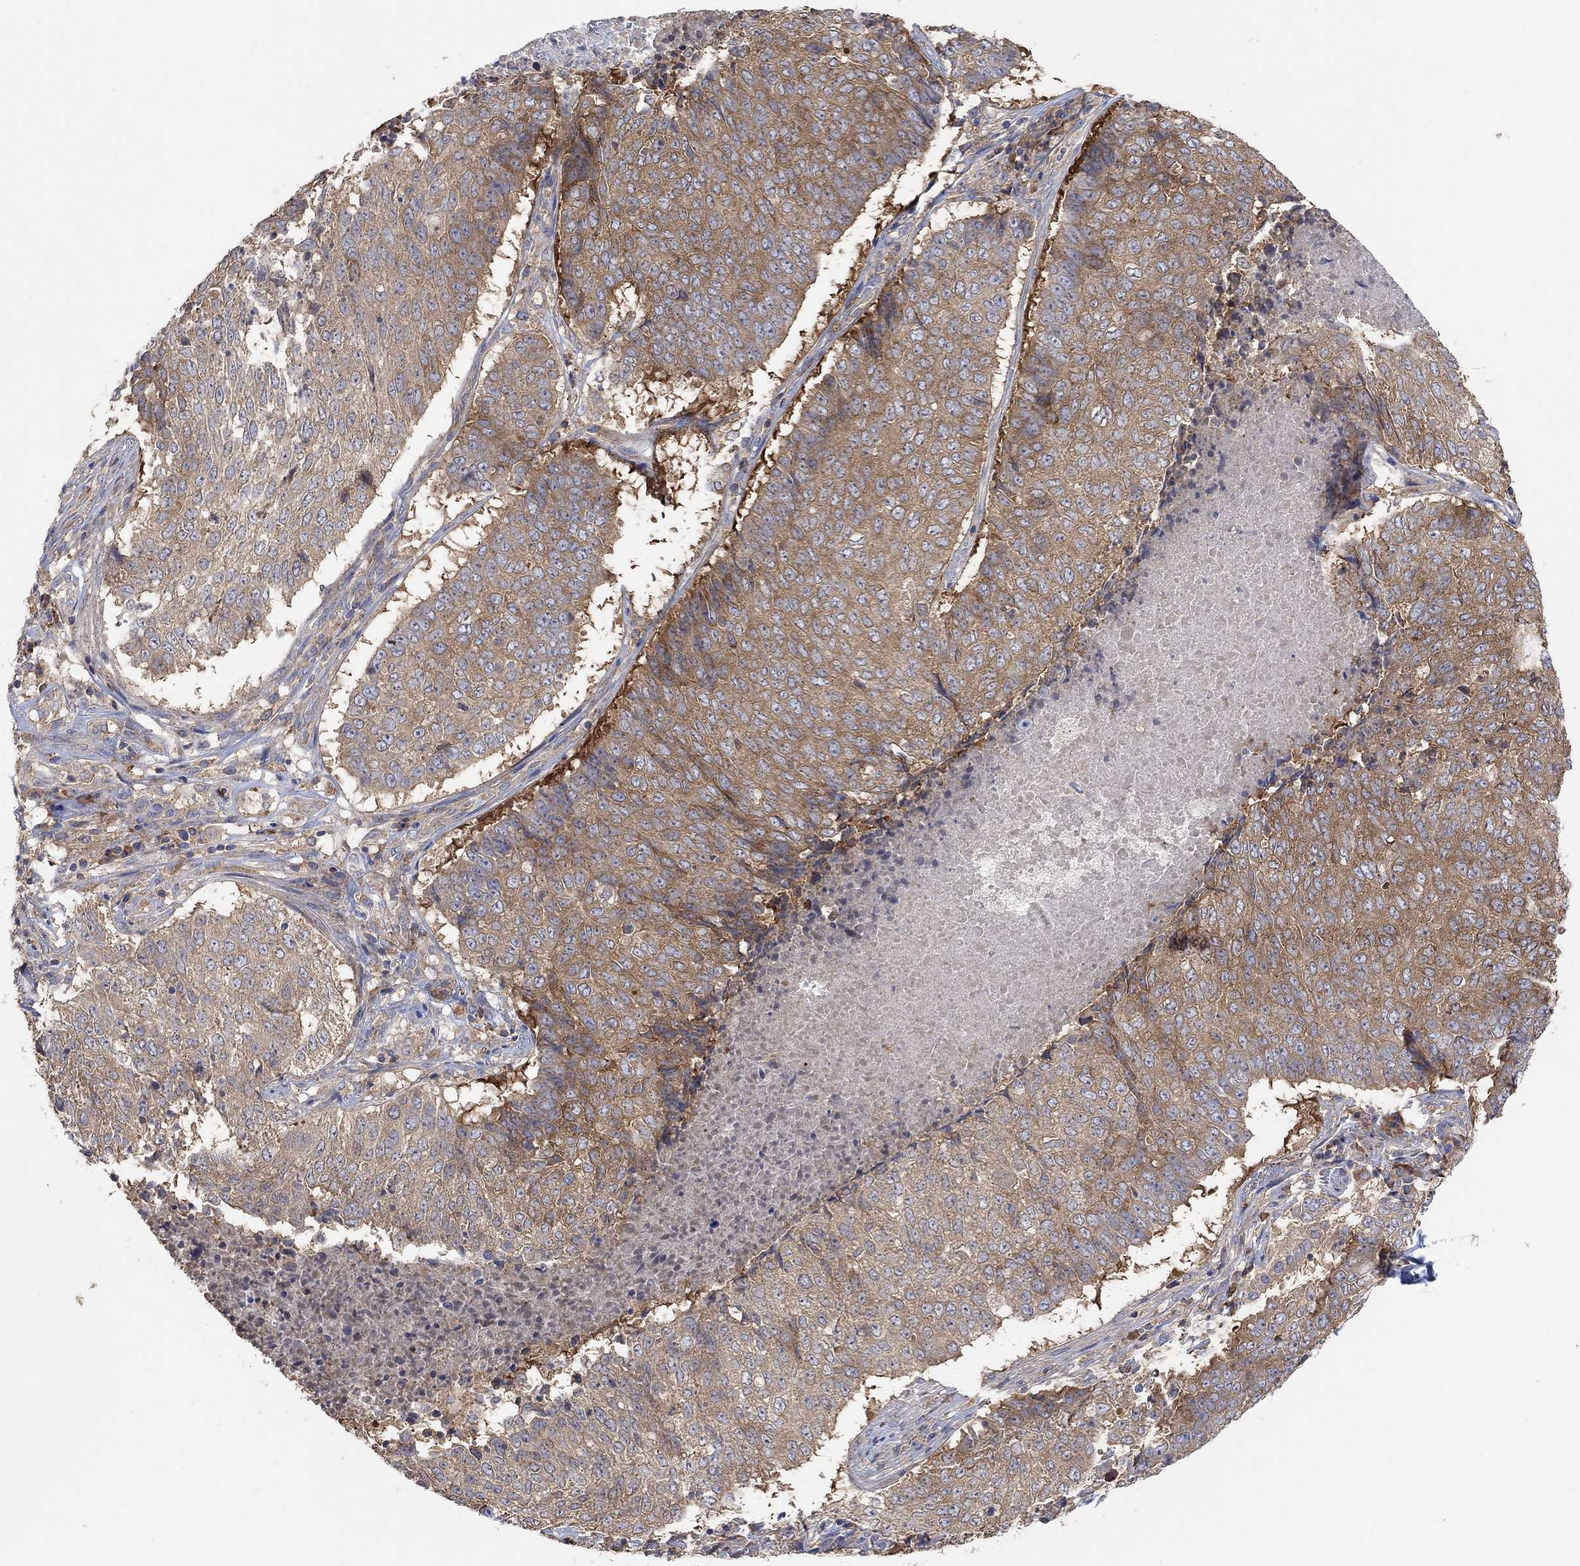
{"staining": {"intensity": "weak", "quantity": ">75%", "location": "cytoplasmic/membranous"}, "tissue": "lung cancer", "cell_type": "Tumor cells", "image_type": "cancer", "snomed": [{"axis": "morphology", "description": "Squamous cell carcinoma, NOS"}, {"axis": "topography", "description": "Lung"}], "caption": "Human lung cancer (squamous cell carcinoma) stained with a brown dye demonstrates weak cytoplasmic/membranous positive positivity in approximately >75% of tumor cells.", "gene": "BLOC1S3", "patient": {"sex": "male", "age": 64}}